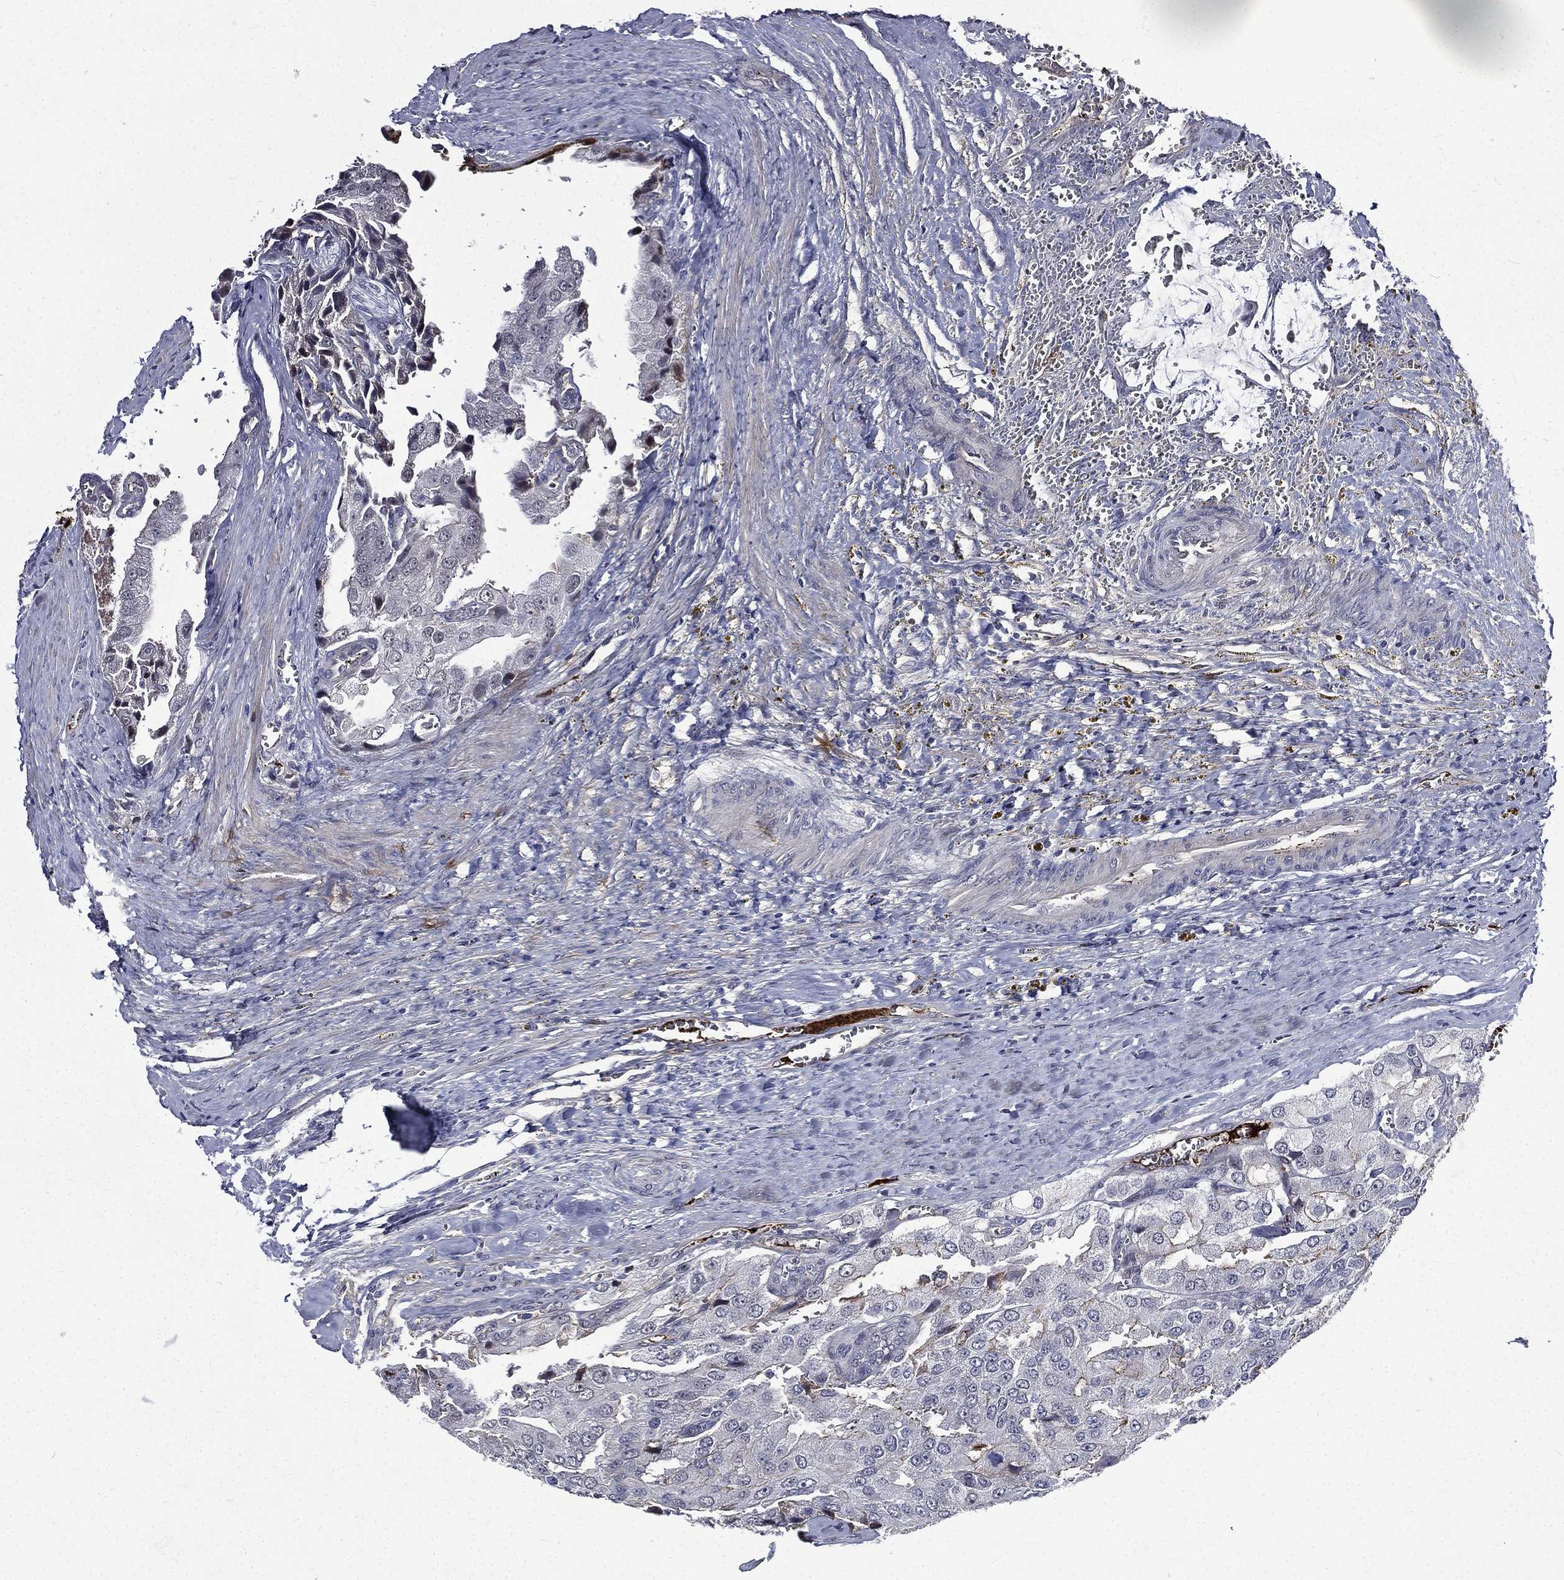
{"staining": {"intensity": "negative", "quantity": "none", "location": "none"}, "tissue": "prostate cancer", "cell_type": "Tumor cells", "image_type": "cancer", "snomed": [{"axis": "morphology", "description": "Adenocarcinoma, NOS"}, {"axis": "topography", "description": "Prostate and seminal vesicle, NOS"}, {"axis": "topography", "description": "Prostate"}], "caption": "Immunohistochemistry (IHC) photomicrograph of prostate cancer (adenocarcinoma) stained for a protein (brown), which reveals no expression in tumor cells.", "gene": "FGG", "patient": {"sex": "male", "age": 67}}